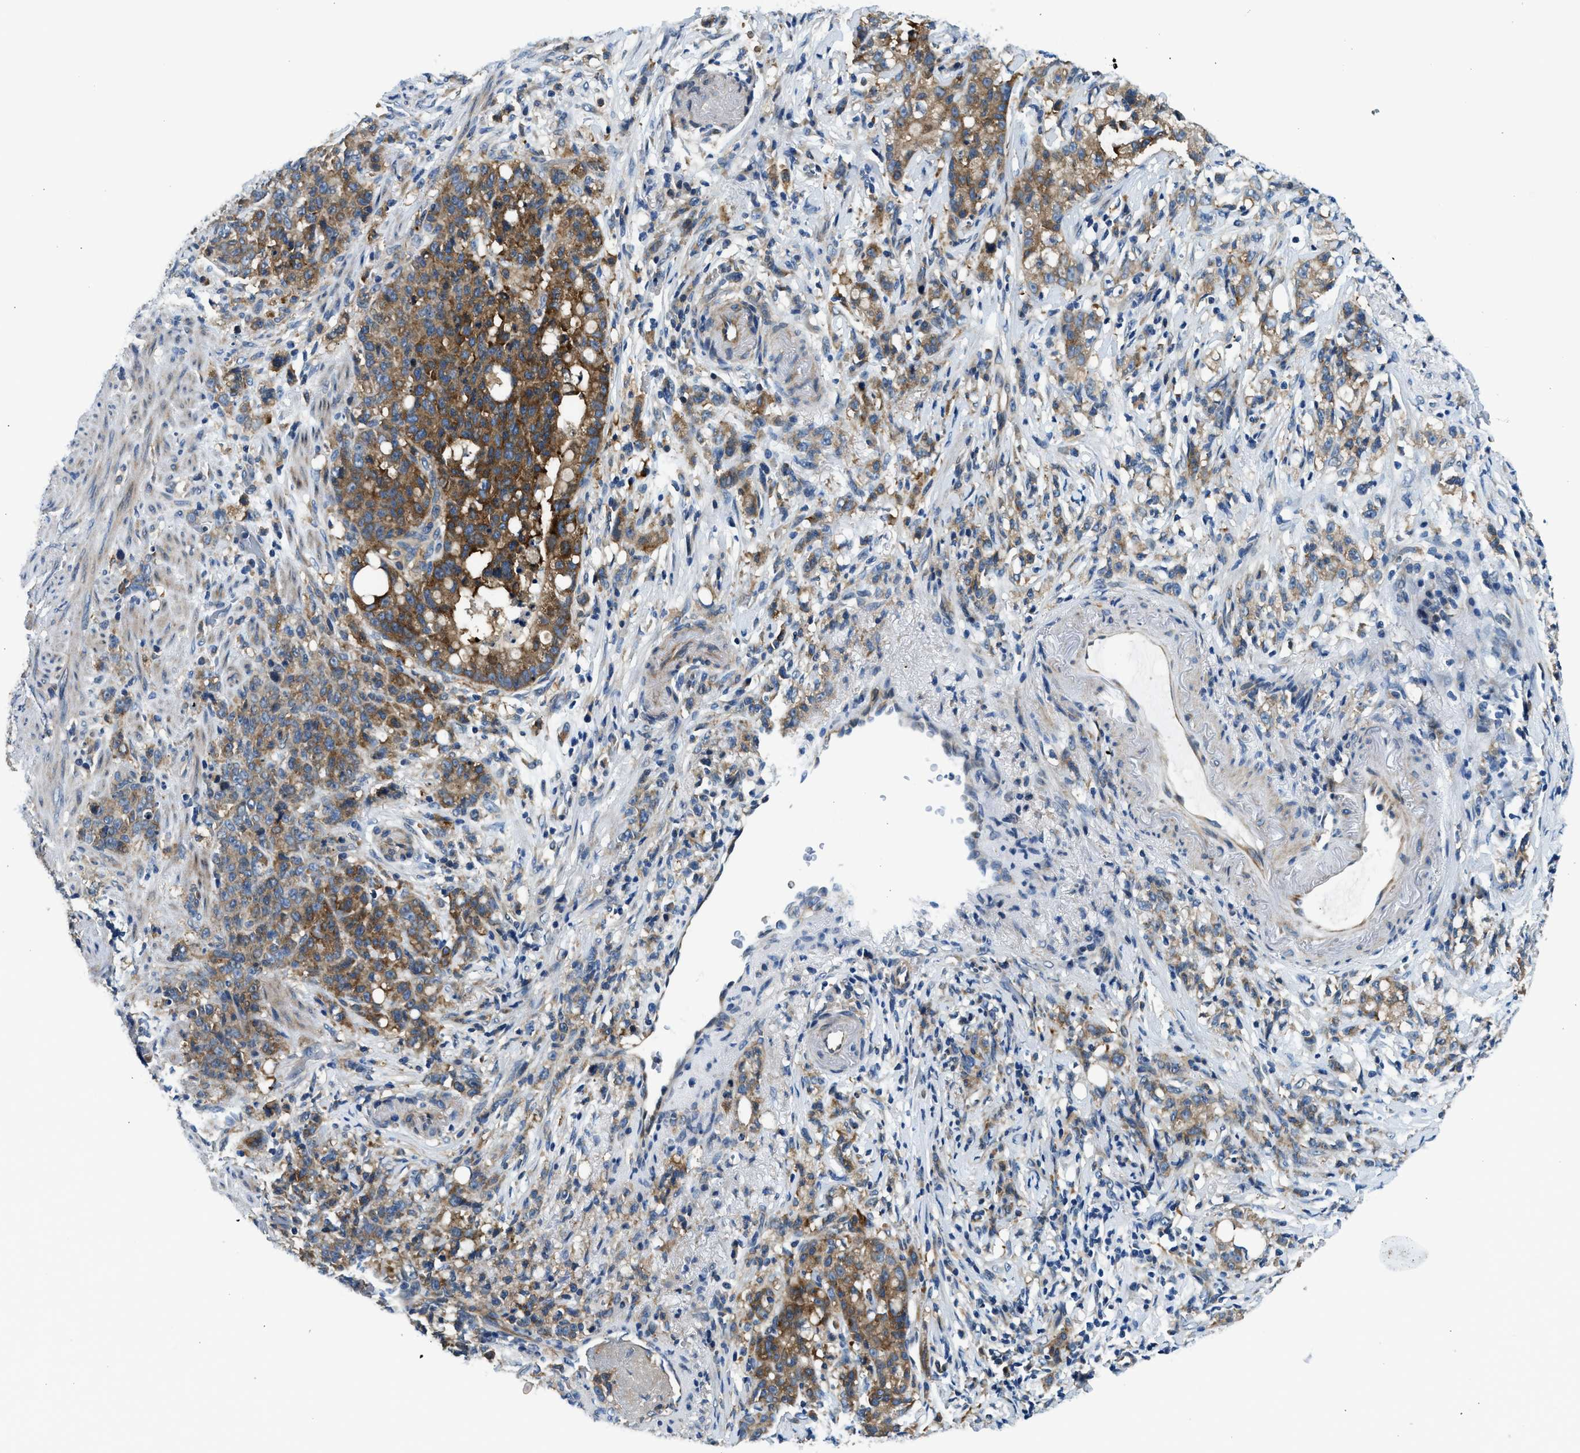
{"staining": {"intensity": "moderate", "quantity": ">75%", "location": "cytoplasmic/membranous"}, "tissue": "stomach cancer", "cell_type": "Tumor cells", "image_type": "cancer", "snomed": [{"axis": "morphology", "description": "Adenocarcinoma, NOS"}, {"axis": "topography", "description": "Stomach, lower"}], "caption": "Immunohistochemical staining of human adenocarcinoma (stomach) reveals moderate cytoplasmic/membranous protein staining in about >75% of tumor cells.", "gene": "LPIN2", "patient": {"sex": "male", "age": 88}}